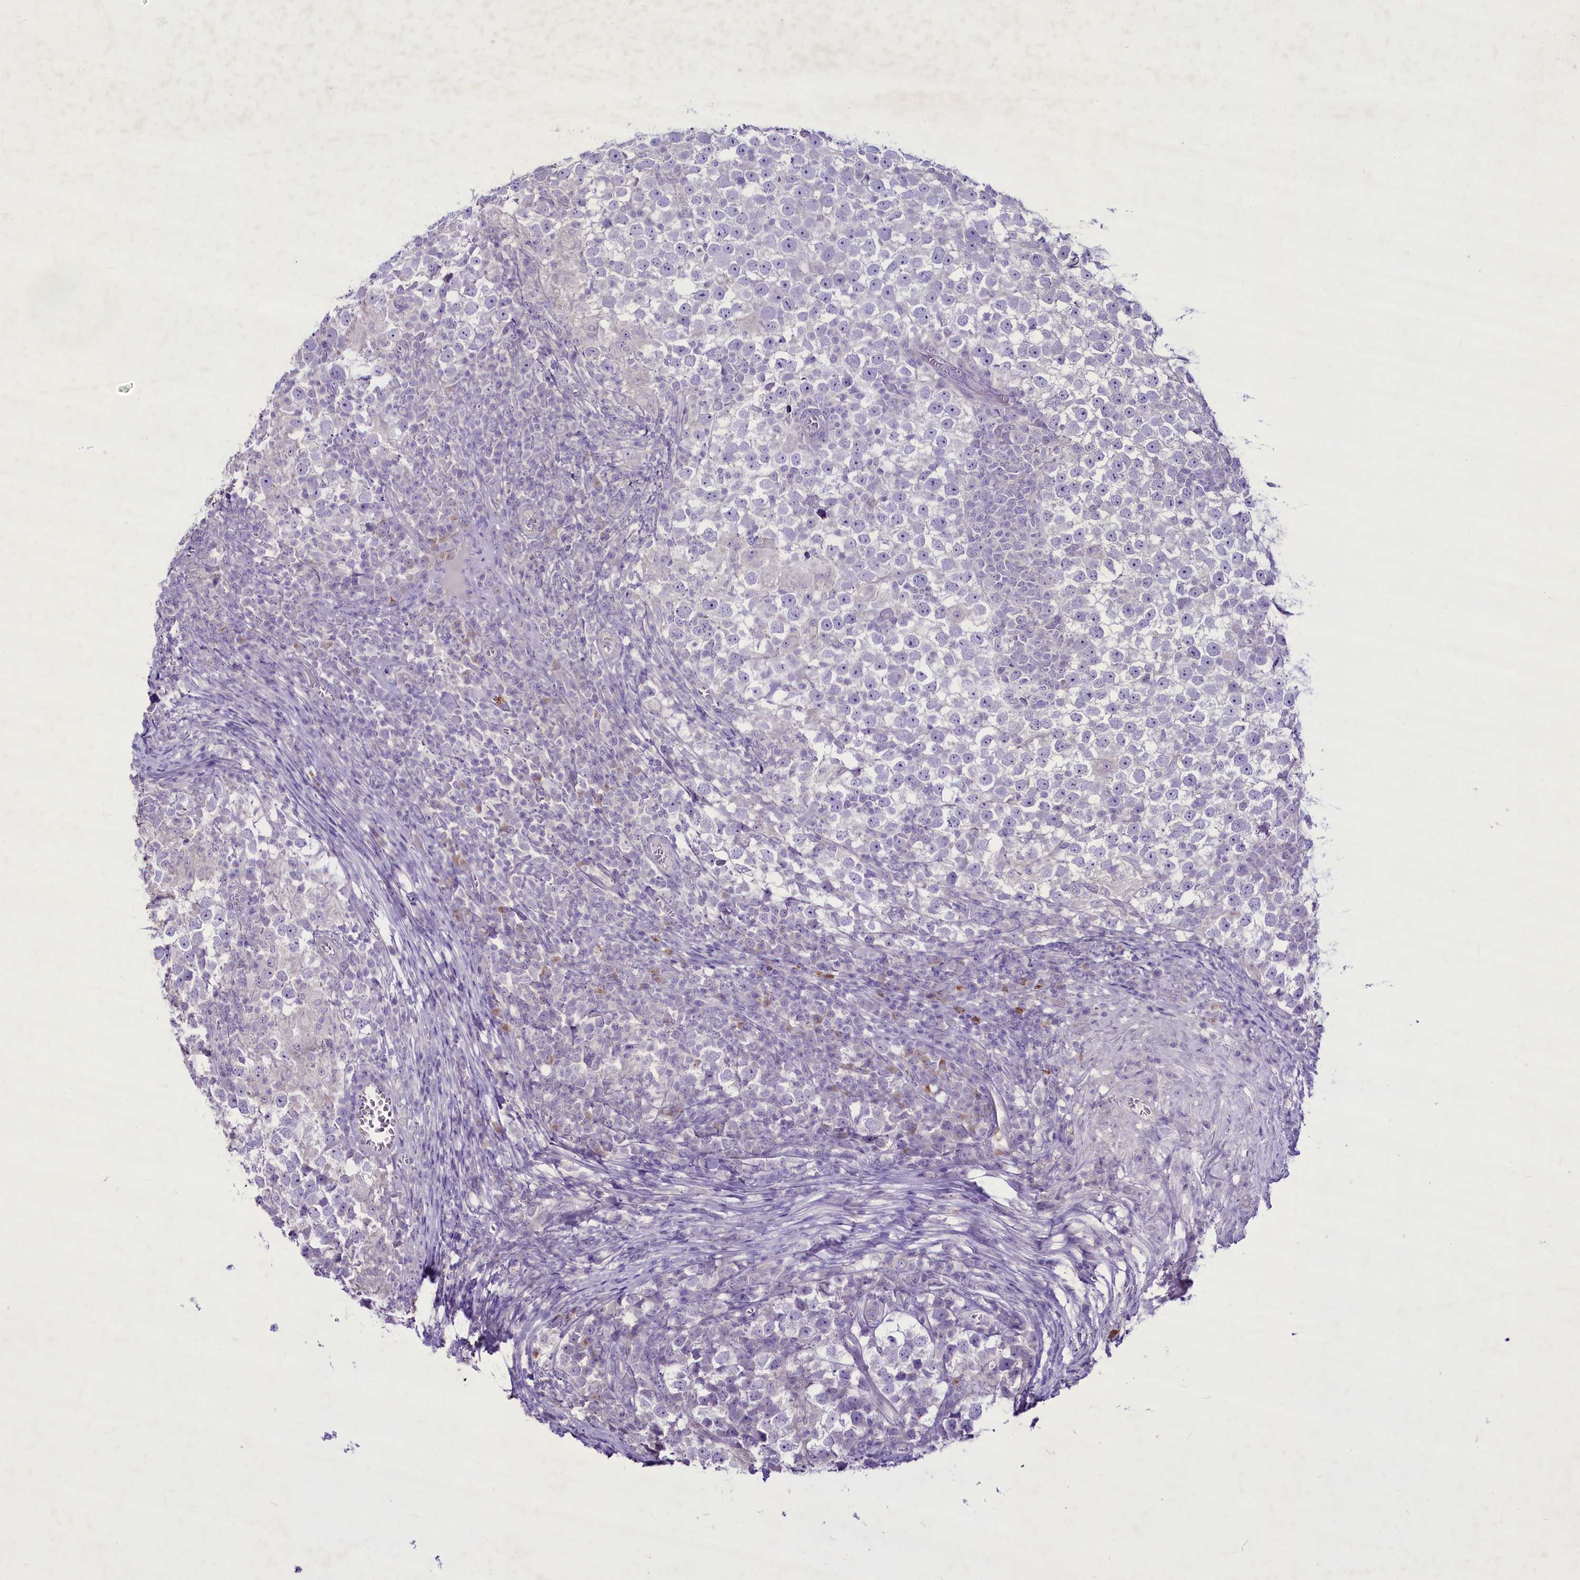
{"staining": {"intensity": "negative", "quantity": "none", "location": "none"}, "tissue": "testis cancer", "cell_type": "Tumor cells", "image_type": "cancer", "snomed": [{"axis": "morphology", "description": "Seminoma, NOS"}, {"axis": "topography", "description": "Testis"}], "caption": "Immunohistochemical staining of testis cancer (seminoma) displays no significant positivity in tumor cells.", "gene": "FAM209B", "patient": {"sex": "male", "age": 65}}